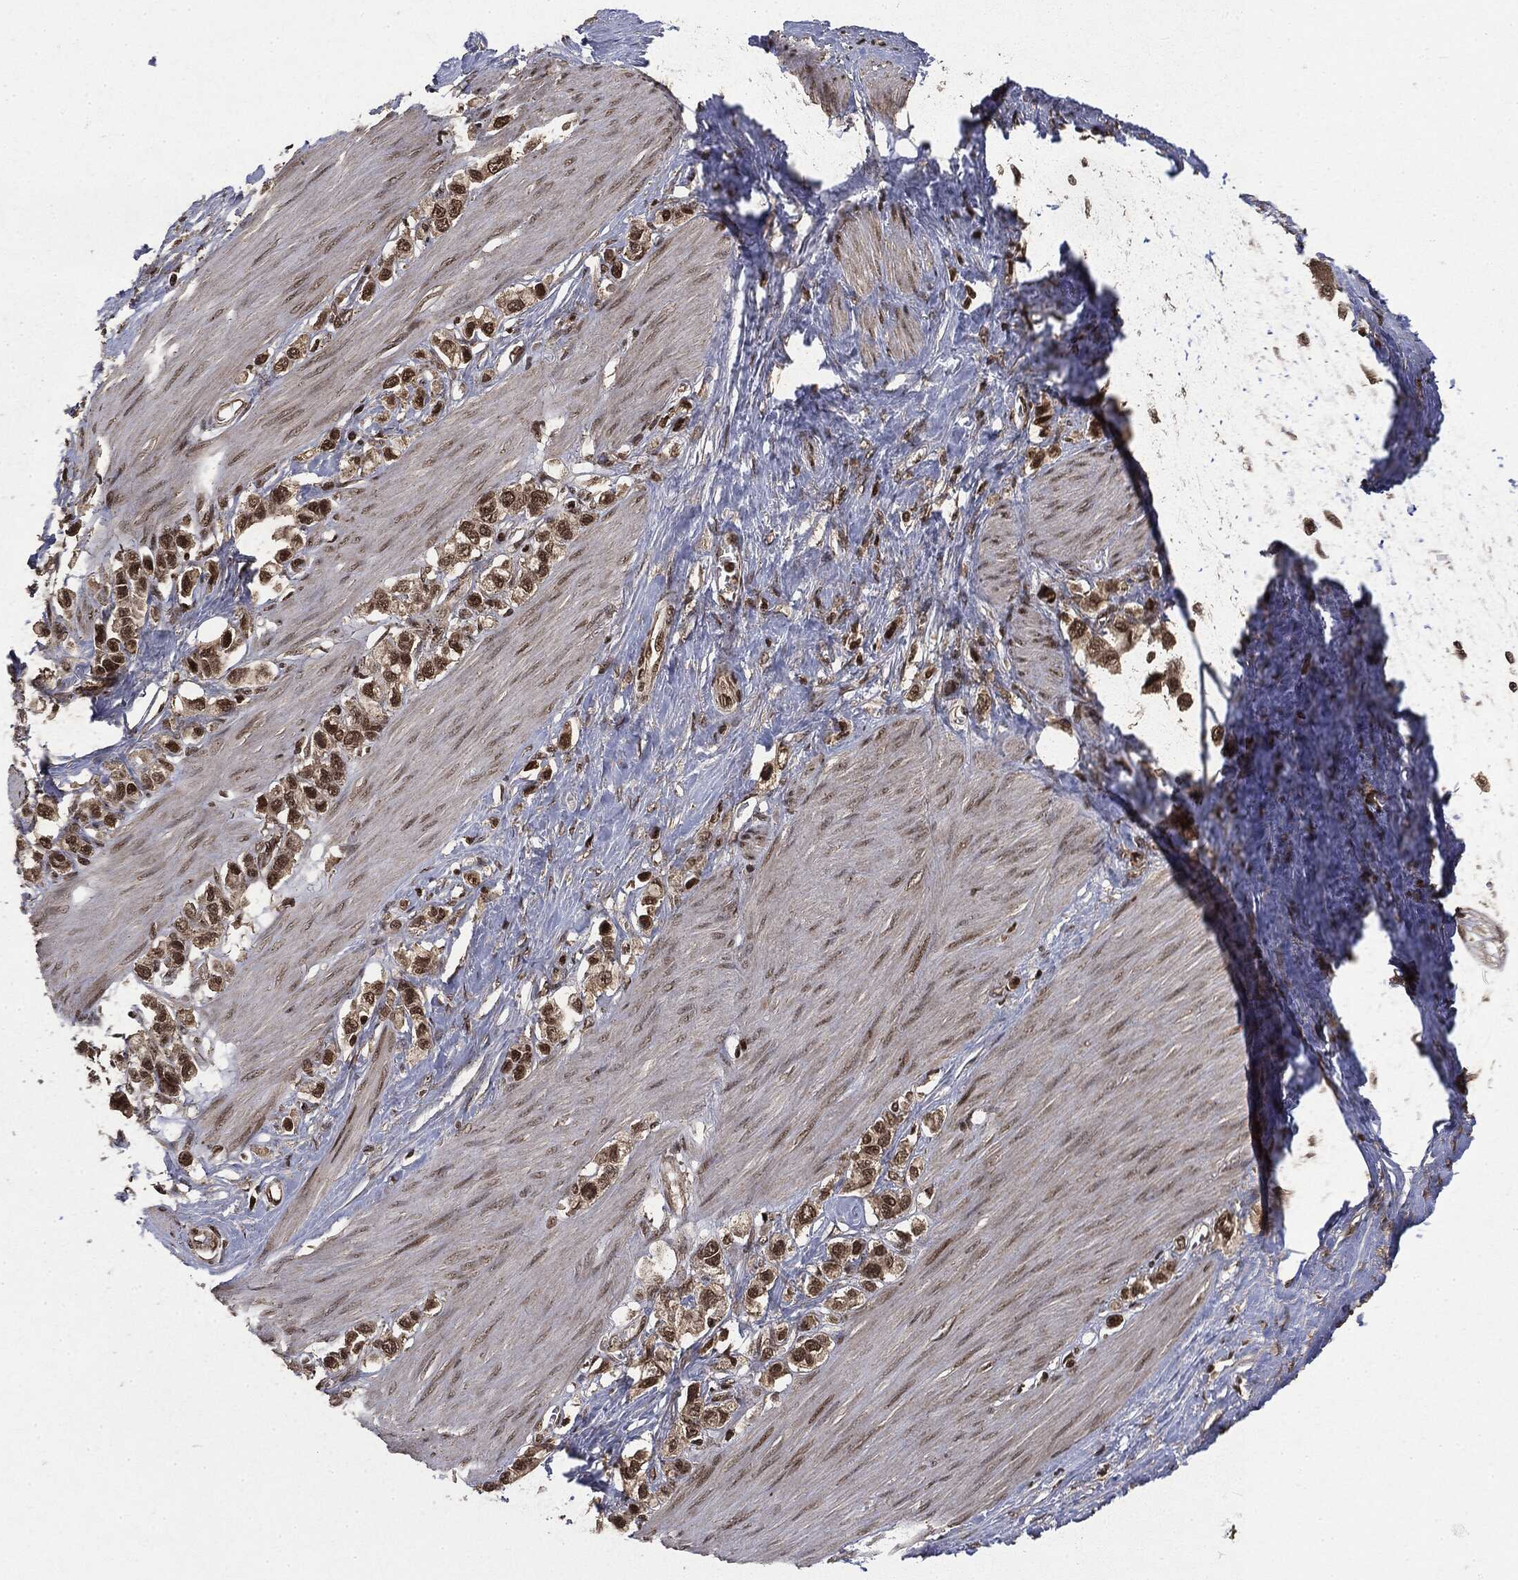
{"staining": {"intensity": "moderate", "quantity": ">75%", "location": "nuclear"}, "tissue": "stomach cancer", "cell_type": "Tumor cells", "image_type": "cancer", "snomed": [{"axis": "morphology", "description": "Normal tissue, NOS"}, {"axis": "morphology", "description": "Adenocarcinoma, NOS"}, {"axis": "morphology", "description": "Adenocarcinoma, High grade"}, {"axis": "topography", "description": "Stomach, upper"}, {"axis": "topography", "description": "Stomach"}], "caption": "This image demonstrates immunohistochemistry staining of human stomach adenocarcinoma (high-grade), with medium moderate nuclear staining in approximately >75% of tumor cells.", "gene": "CTDP1", "patient": {"sex": "female", "age": 65}}